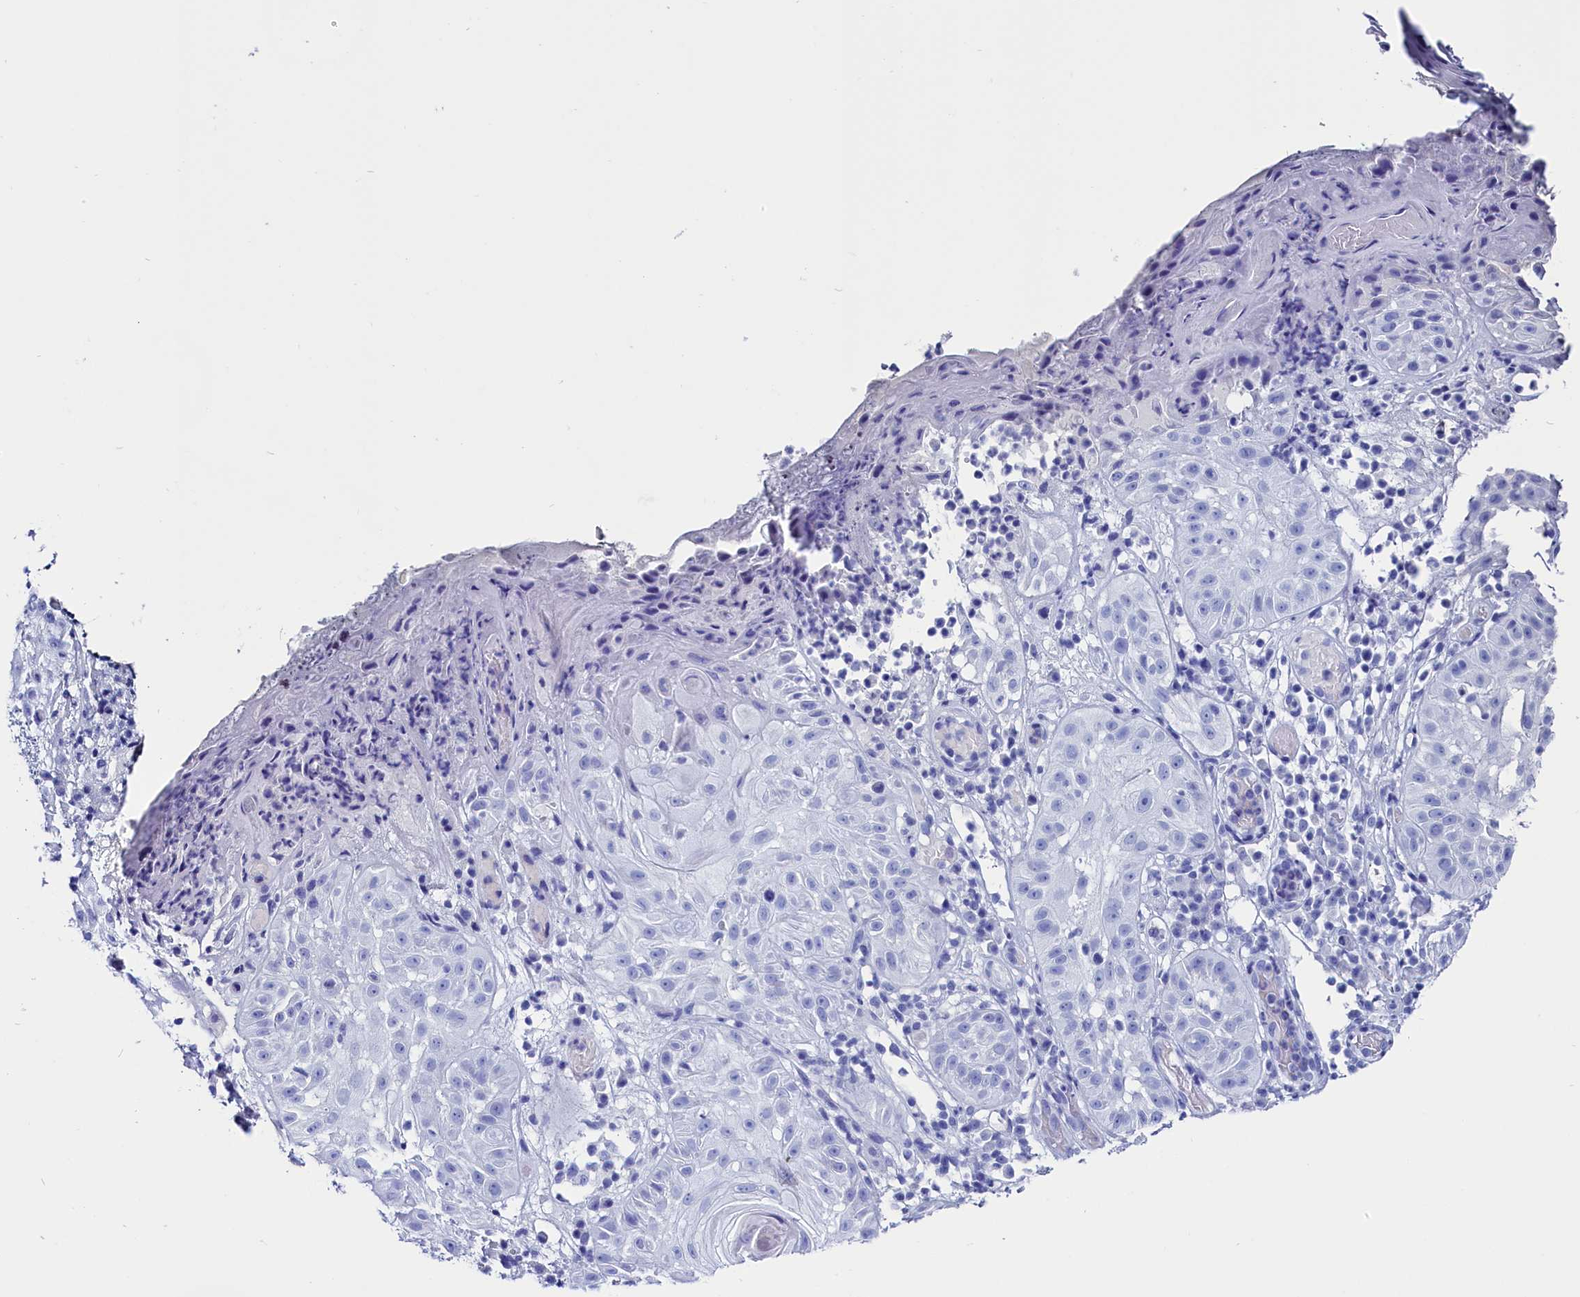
{"staining": {"intensity": "negative", "quantity": "none", "location": "none"}, "tissue": "skin cancer", "cell_type": "Tumor cells", "image_type": "cancer", "snomed": [{"axis": "morphology", "description": "Normal tissue, NOS"}, {"axis": "morphology", "description": "Basal cell carcinoma"}, {"axis": "topography", "description": "Skin"}], "caption": "Immunohistochemical staining of human skin basal cell carcinoma shows no significant staining in tumor cells. (DAB (3,3'-diaminobenzidine) IHC with hematoxylin counter stain).", "gene": "ANKRD29", "patient": {"sex": "male", "age": 93}}